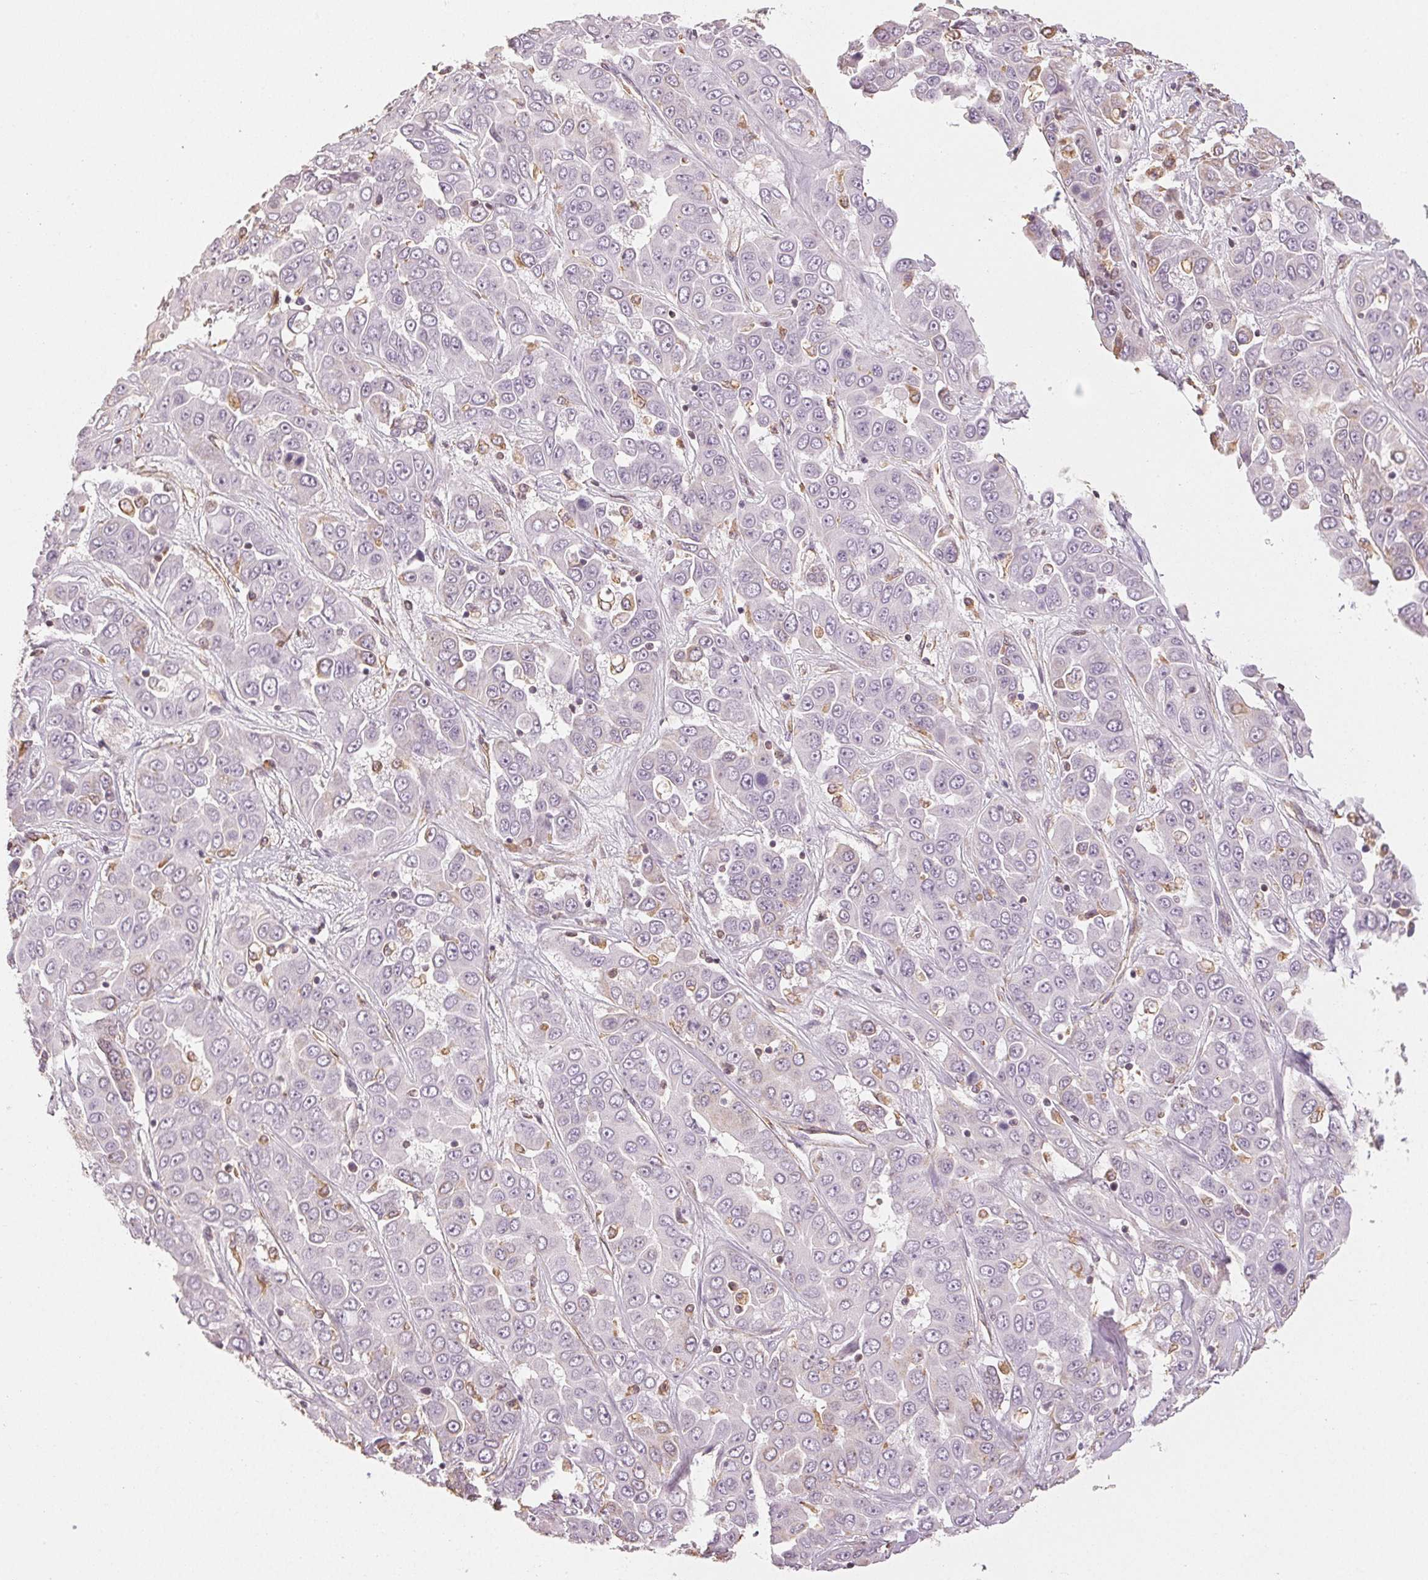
{"staining": {"intensity": "negative", "quantity": "none", "location": "none"}, "tissue": "liver cancer", "cell_type": "Tumor cells", "image_type": "cancer", "snomed": [{"axis": "morphology", "description": "Cholangiocarcinoma"}, {"axis": "topography", "description": "Liver"}], "caption": "The photomicrograph exhibits no significant expression in tumor cells of cholangiocarcinoma (liver).", "gene": "COL7A1", "patient": {"sex": "female", "age": 52}}